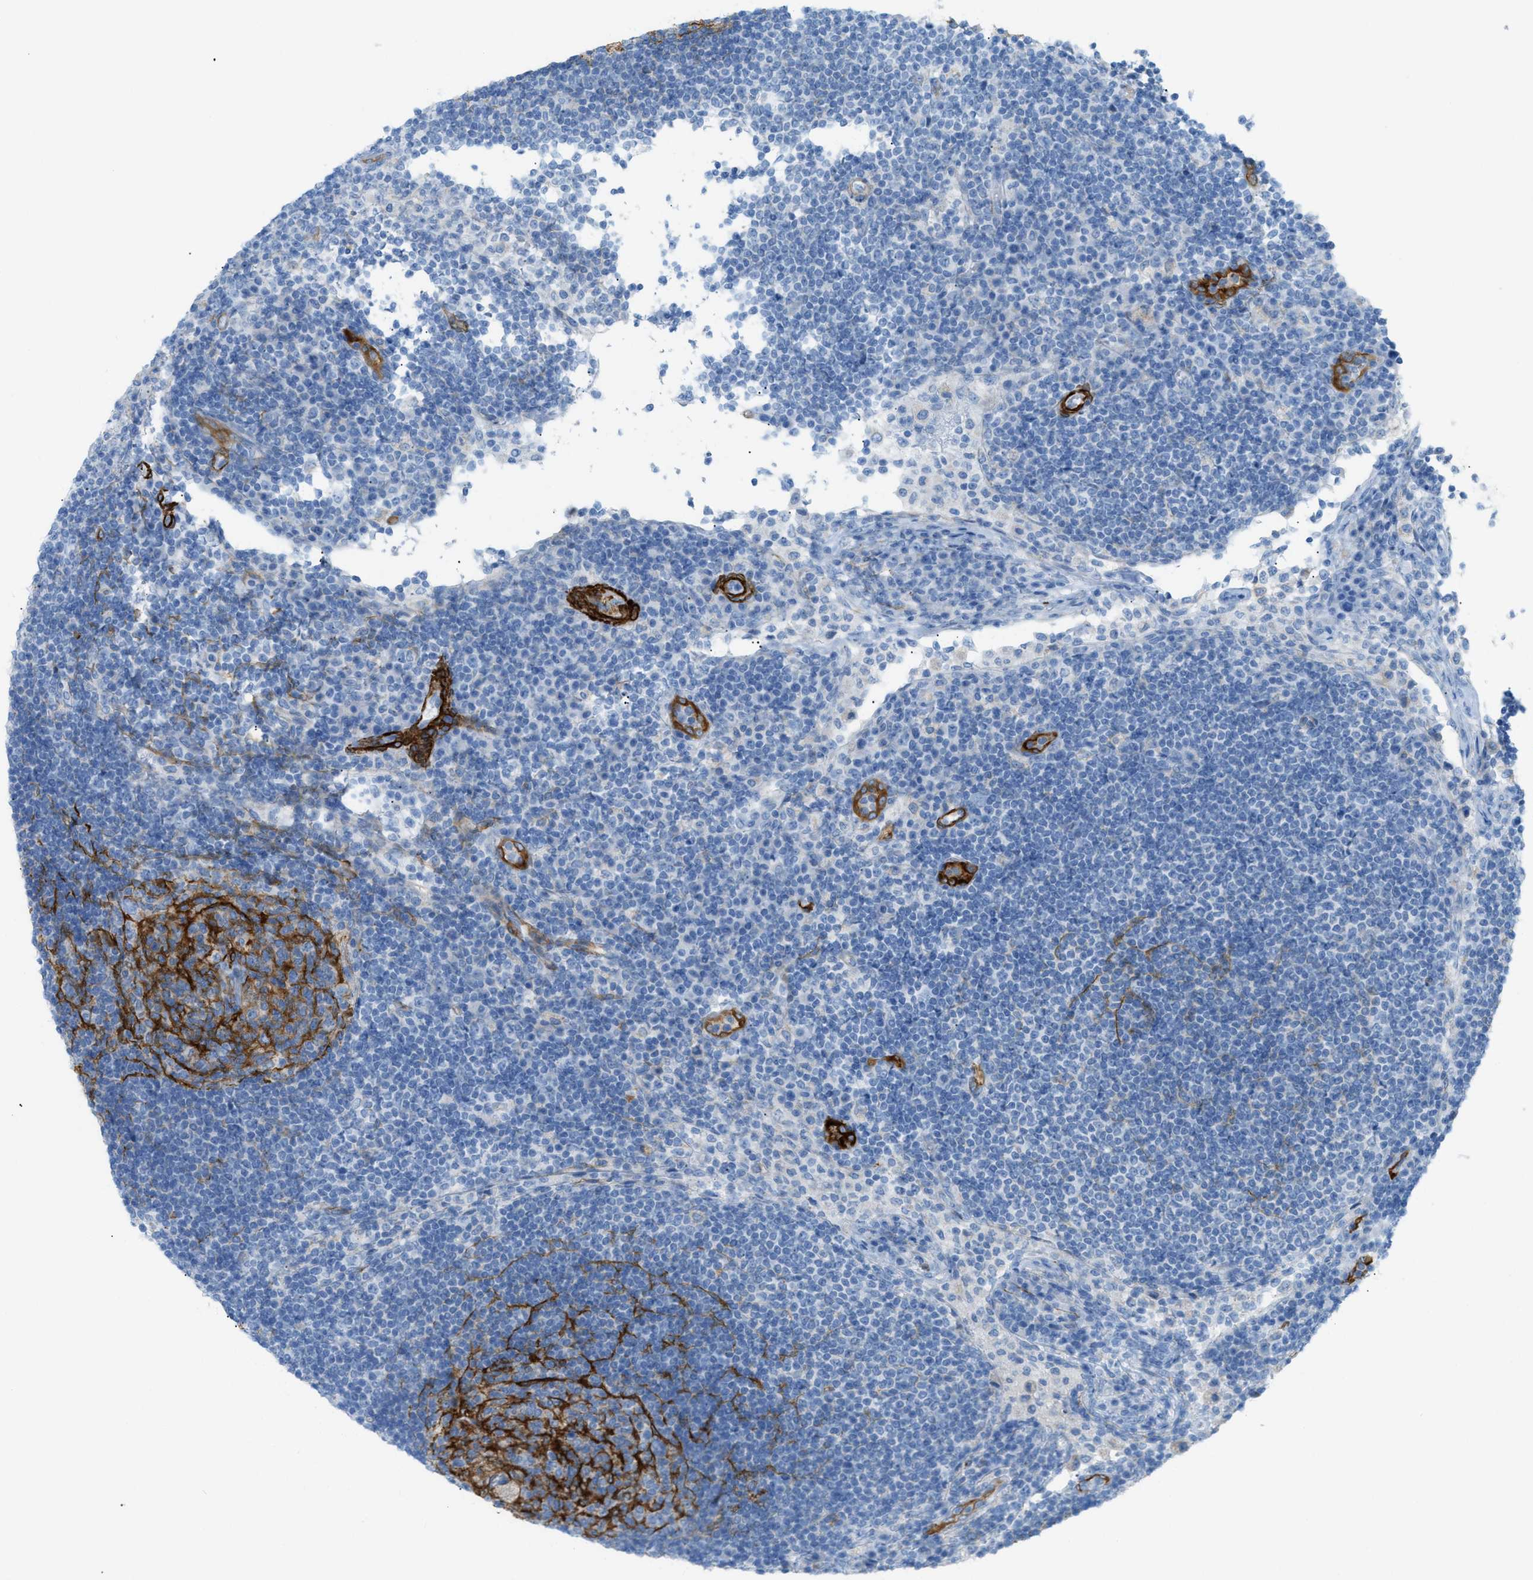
{"staining": {"intensity": "negative", "quantity": "none", "location": "none"}, "tissue": "lymph node", "cell_type": "Germinal center cells", "image_type": "normal", "snomed": [{"axis": "morphology", "description": "Normal tissue, NOS"}, {"axis": "topography", "description": "Lymph node"}], "caption": "DAB (3,3'-diaminobenzidine) immunohistochemical staining of normal lymph node exhibits no significant positivity in germinal center cells. (Stains: DAB immunohistochemistry (IHC) with hematoxylin counter stain, Microscopy: brightfield microscopy at high magnification).", "gene": "MYH11", "patient": {"sex": "female", "age": 53}}